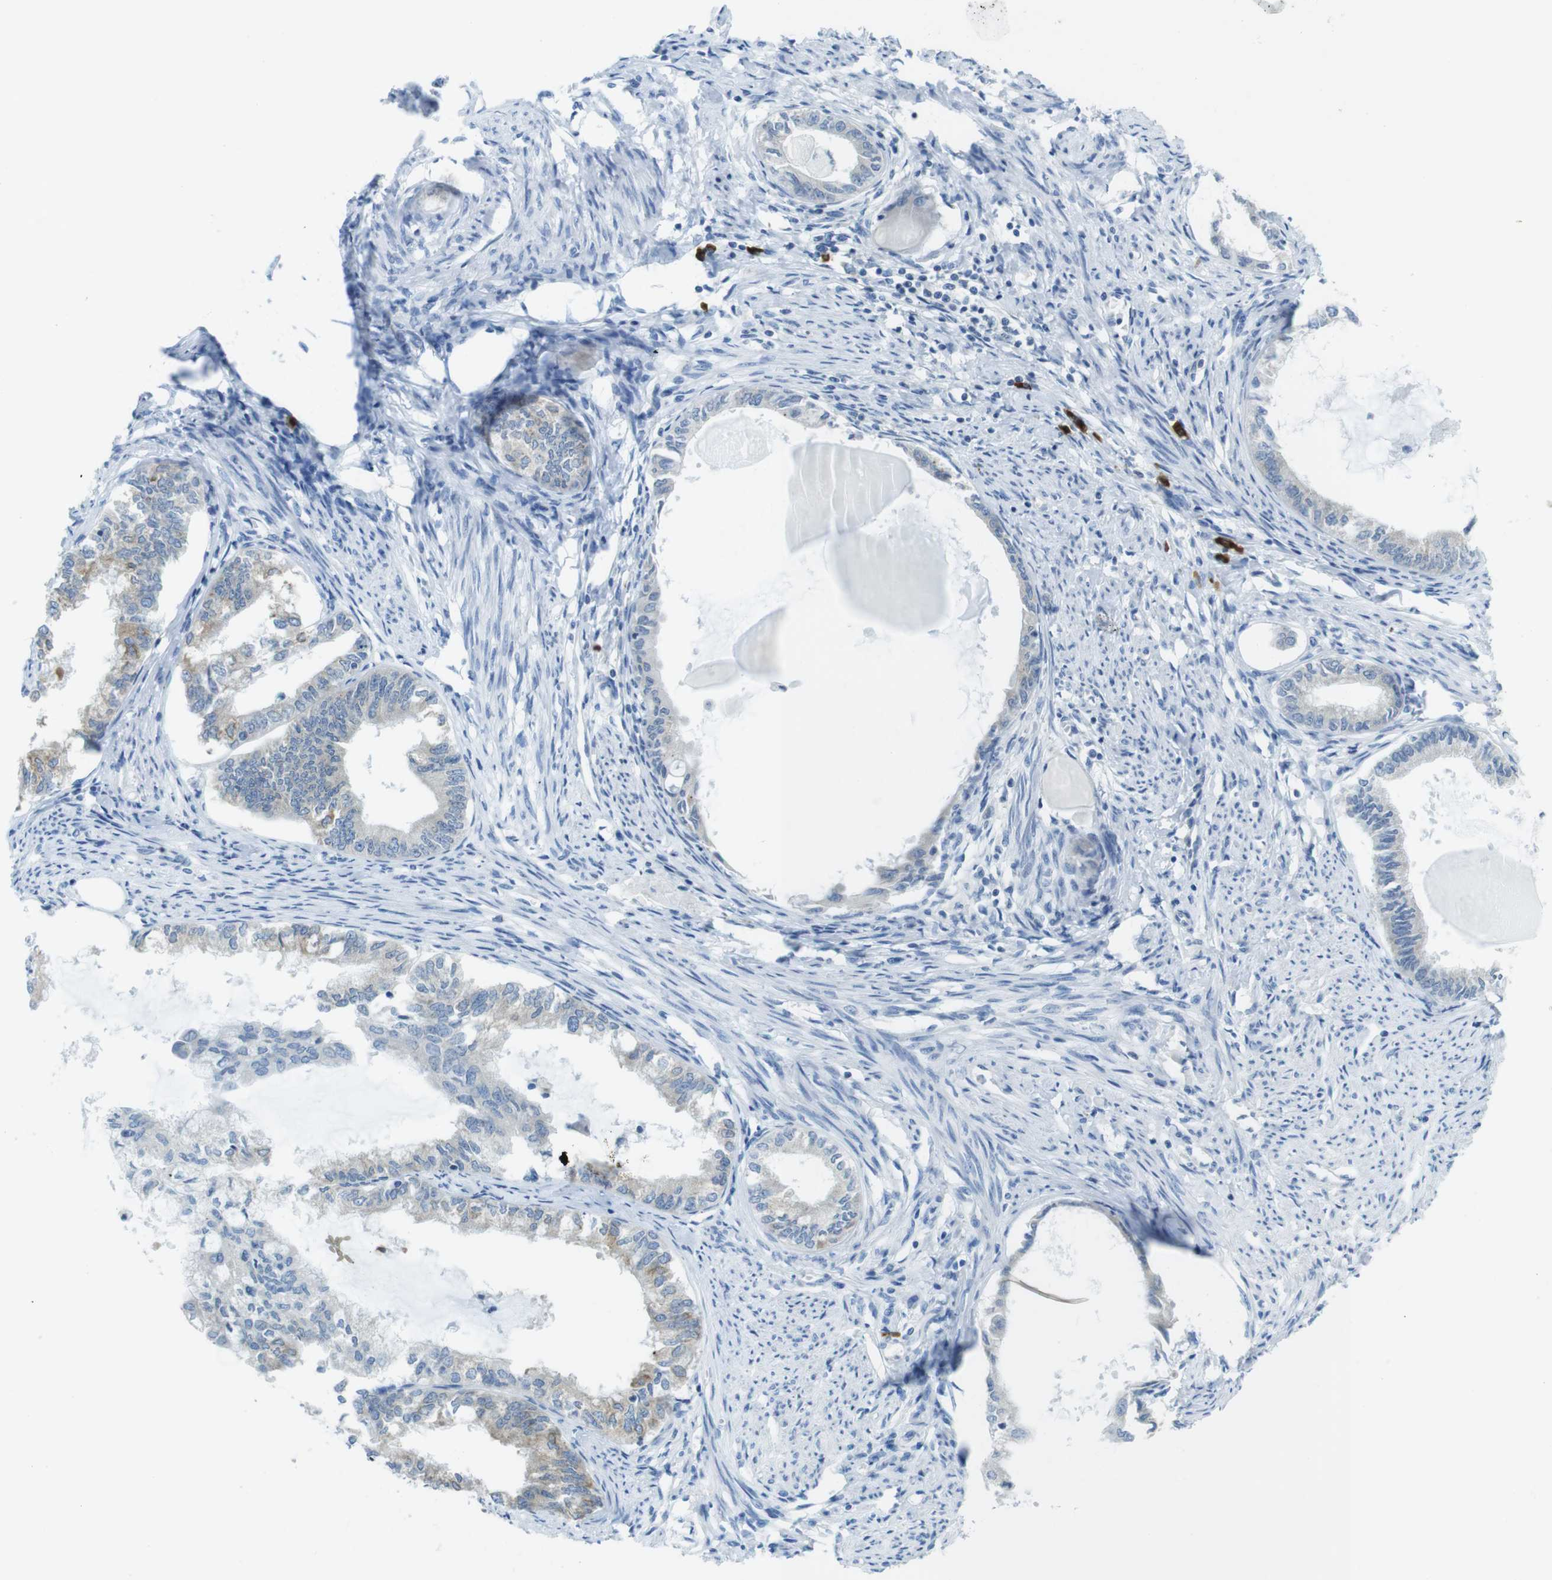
{"staining": {"intensity": "weak", "quantity": "25%-75%", "location": "cytoplasmic/membranous"}, "tissue": "endometrial cancer", "cell_type": "Tumor cells", "image_type": "cancer", "snomed": [{"axis": "morphology", "description": "Adenocarcinoma, NOS"}, {"axis": "topography", "description": "Endometrium"}], "caption": "A low amount of weak cytoplasmic/membranous staining is appreciated in about 25%-75% of tumor cells in endometrial cancer tissue. The protein is stained brown, and the nuclei are stained in blue (DAB IHC with brightfield microscopy, high magnification).", "gene": "CLPTM1L", "patient": {"sex": "female", "age": 86}}